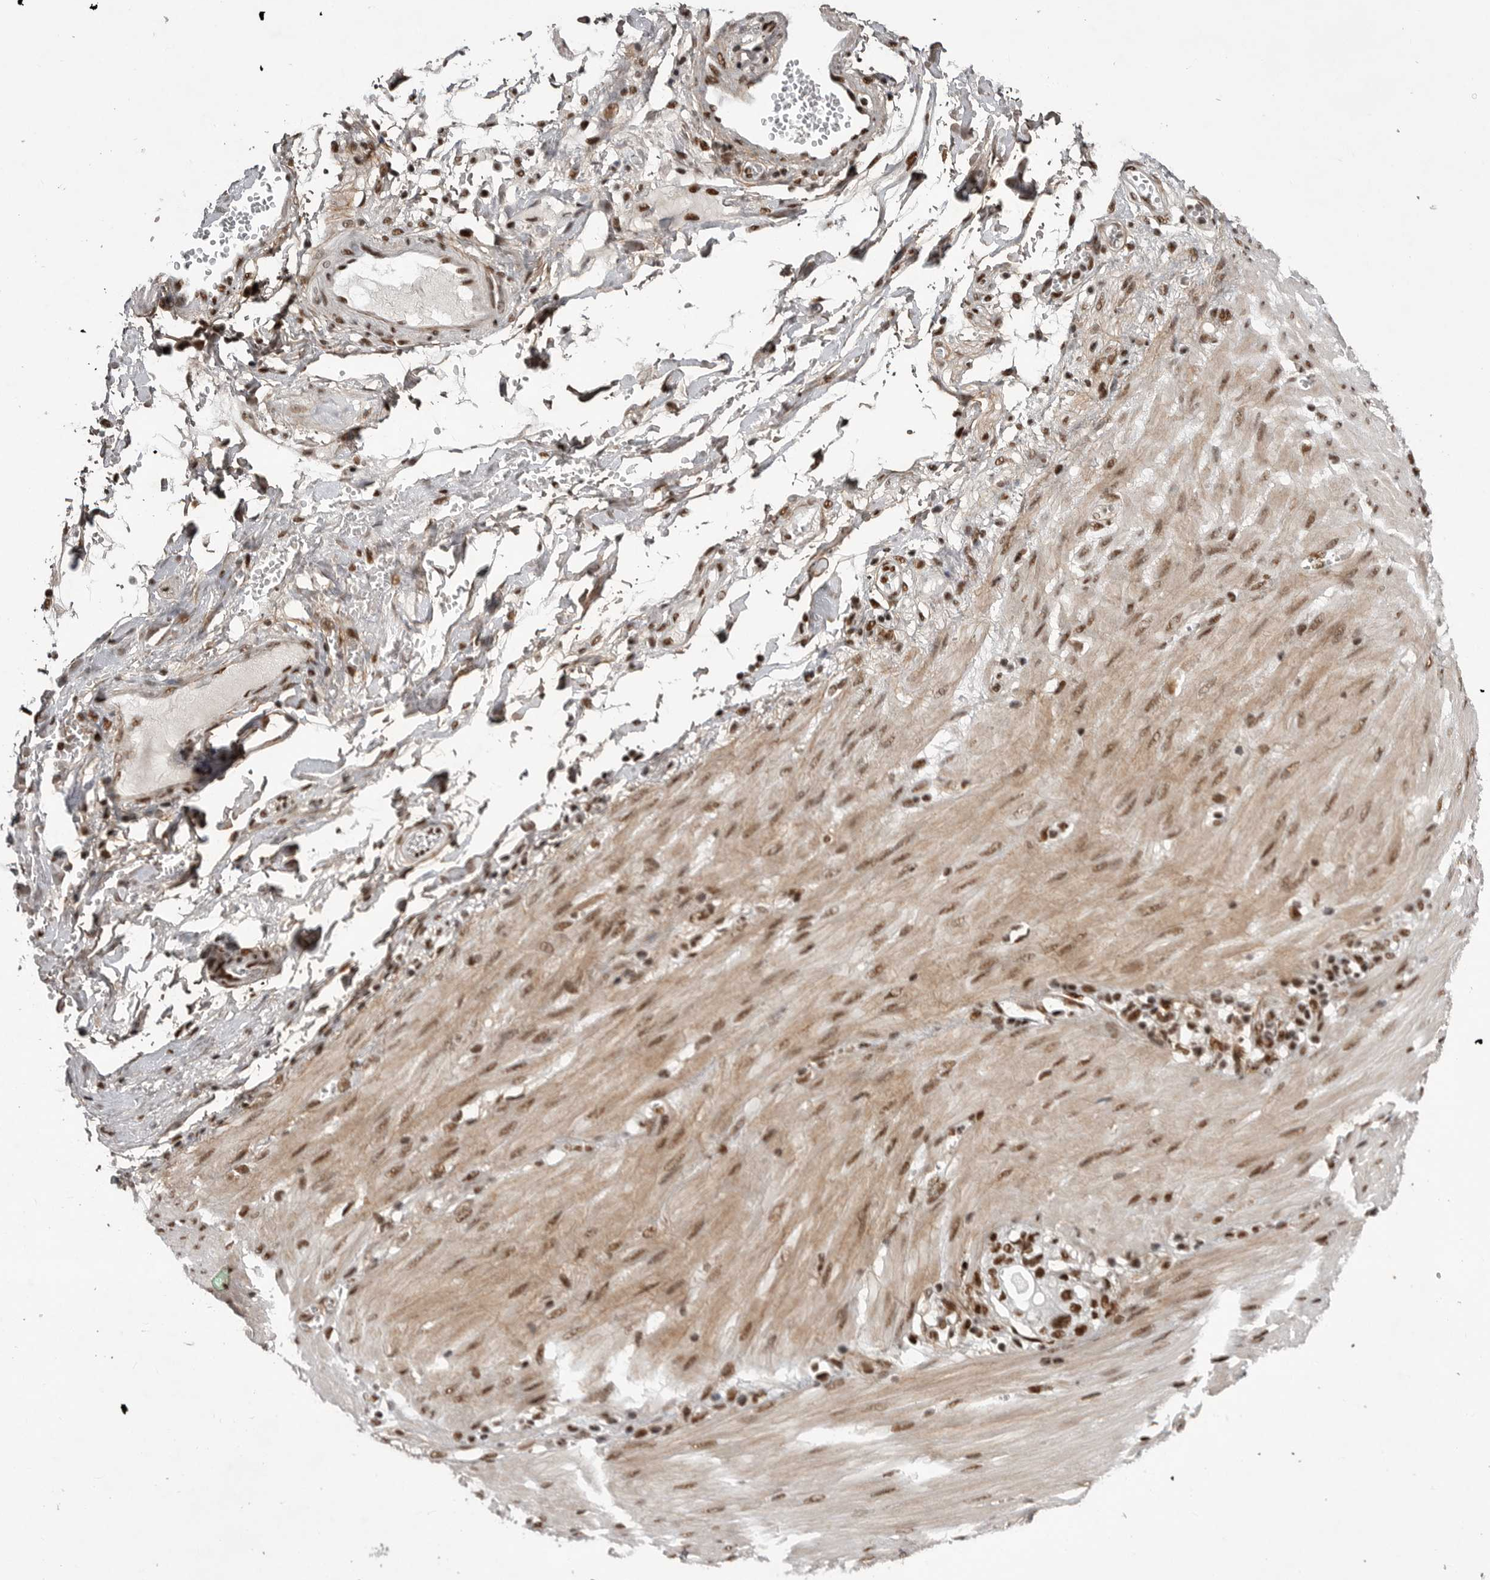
{"staining": {"intensity": "moderate", "quantity": ">75%", "location": "nuclear"}, "tissue": "stomach cancer", "cell_type": "Tumor cells", "image_type": "cancer", "snomed": [{"axis": "morphology", "description": "Adenocarcinoma, NOS"}, {"axis": "topography", "description": "Stomach"}, {"axis": "topography", "description": "Stomach, lower"}], "caption": "About >75% of tumor cells in human stomach adenocarcinoma reveal moderate nuclear protein positivity as visualized by brown immunohistochemical staining.", "gene": "PPP1R8", "patient": {"sex": "female", "age": 48}}